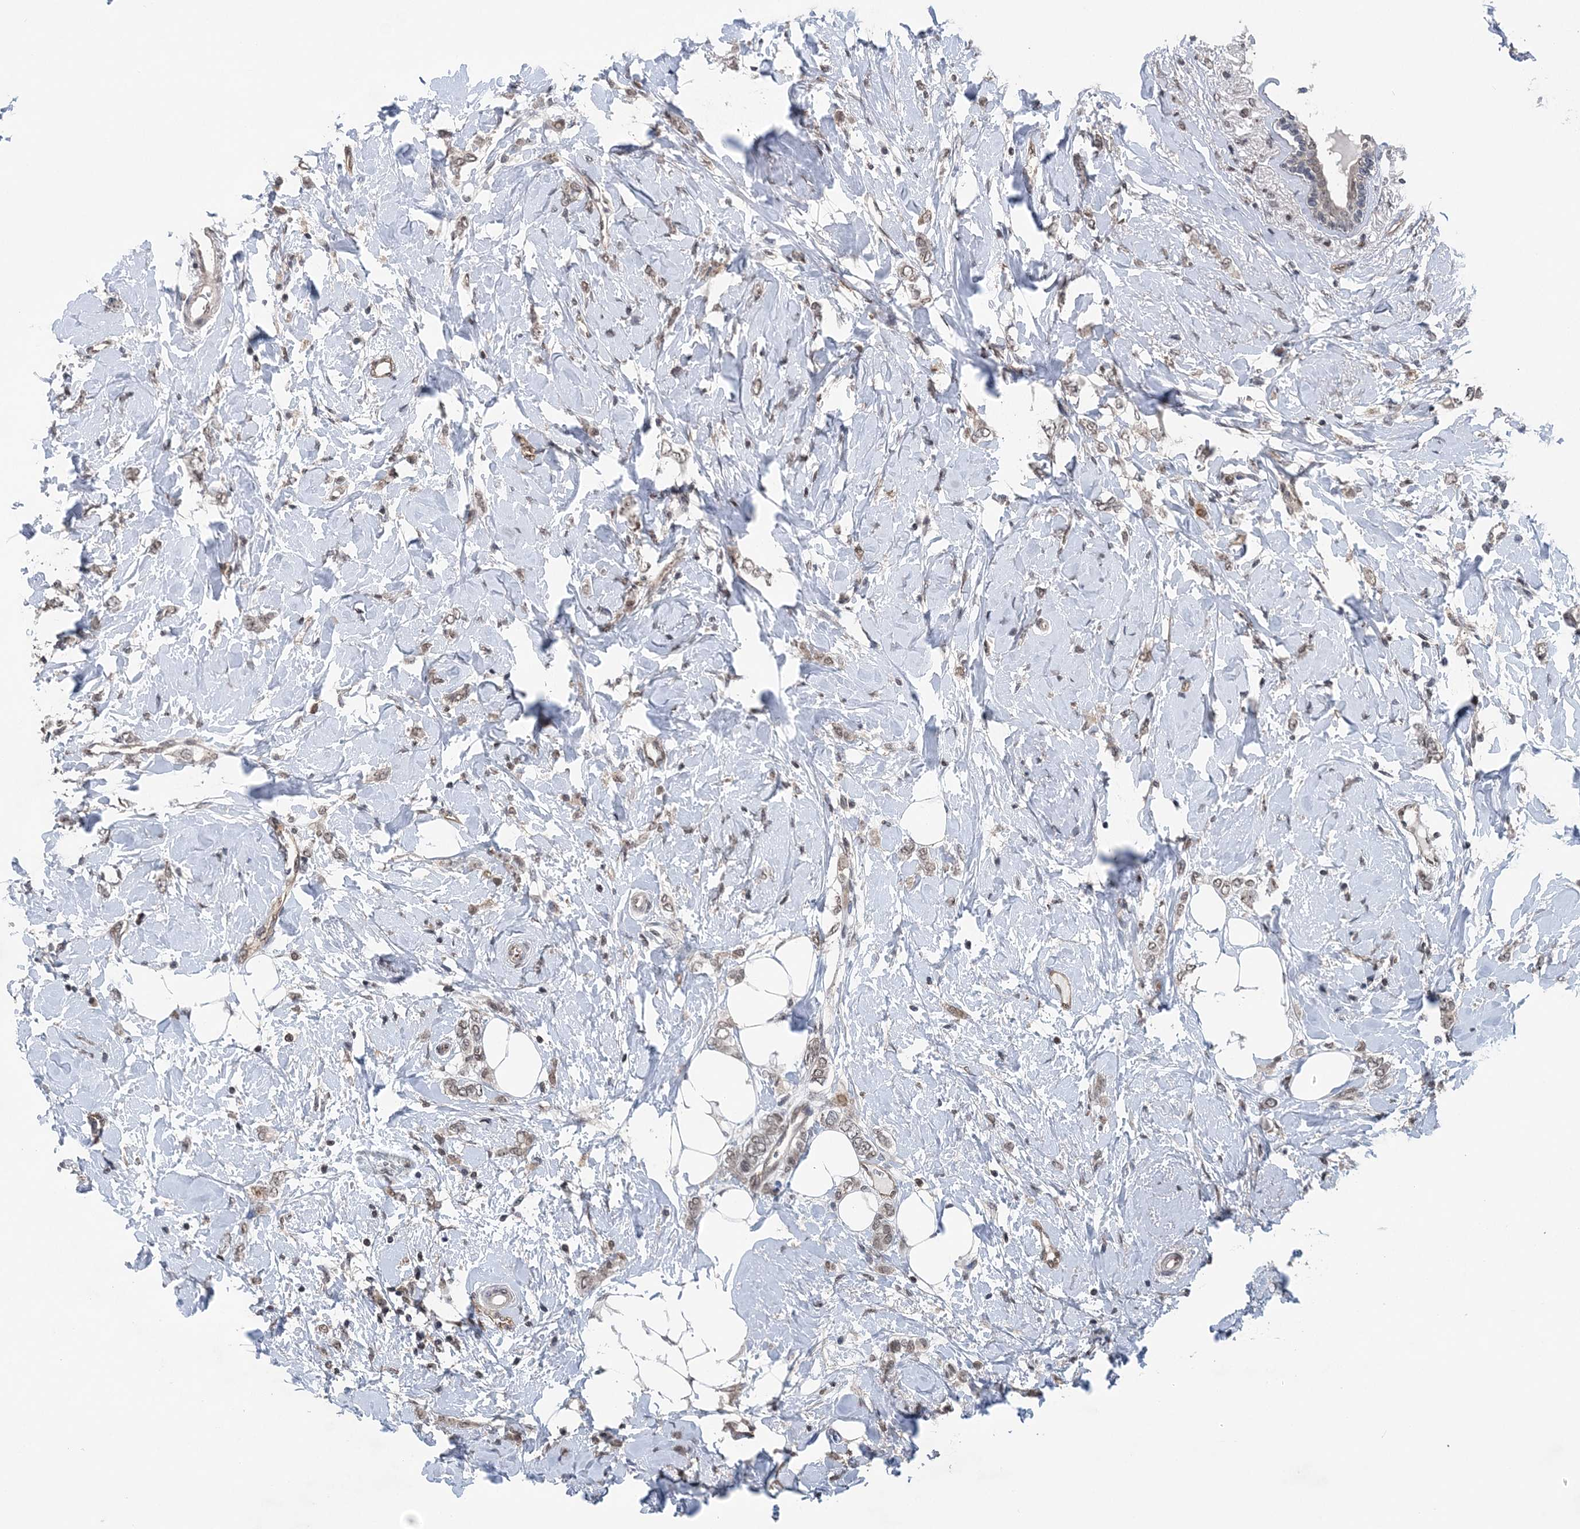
{"staining": {"intensity": "weak", "quantity": ">75%", "location": "nuclear"}, "tissue": "breast cancer", "cell_type": "Tumor cells", "image_type": "cancer", "snomed": [{"axis": "morphology", "description": "Normal tissue, NOS"}, {"axis": "morphology", "description": "Lobular carcinoma"}, {"axis": "topography", "description": "Breast"}], "caption": "IHC staining of breast cancer (lobular carcinoma), which exhibits low levels of weak nuclear staining in approximately >75% of tumor cells indicating weak nuclear protein expression. The staining was performed using DAB (brown) for protein detection and nuclei were counterstained in hematoxylin (blue).", "gene": "CCDC152", "patient": {"sex": "female", "age": 47}}